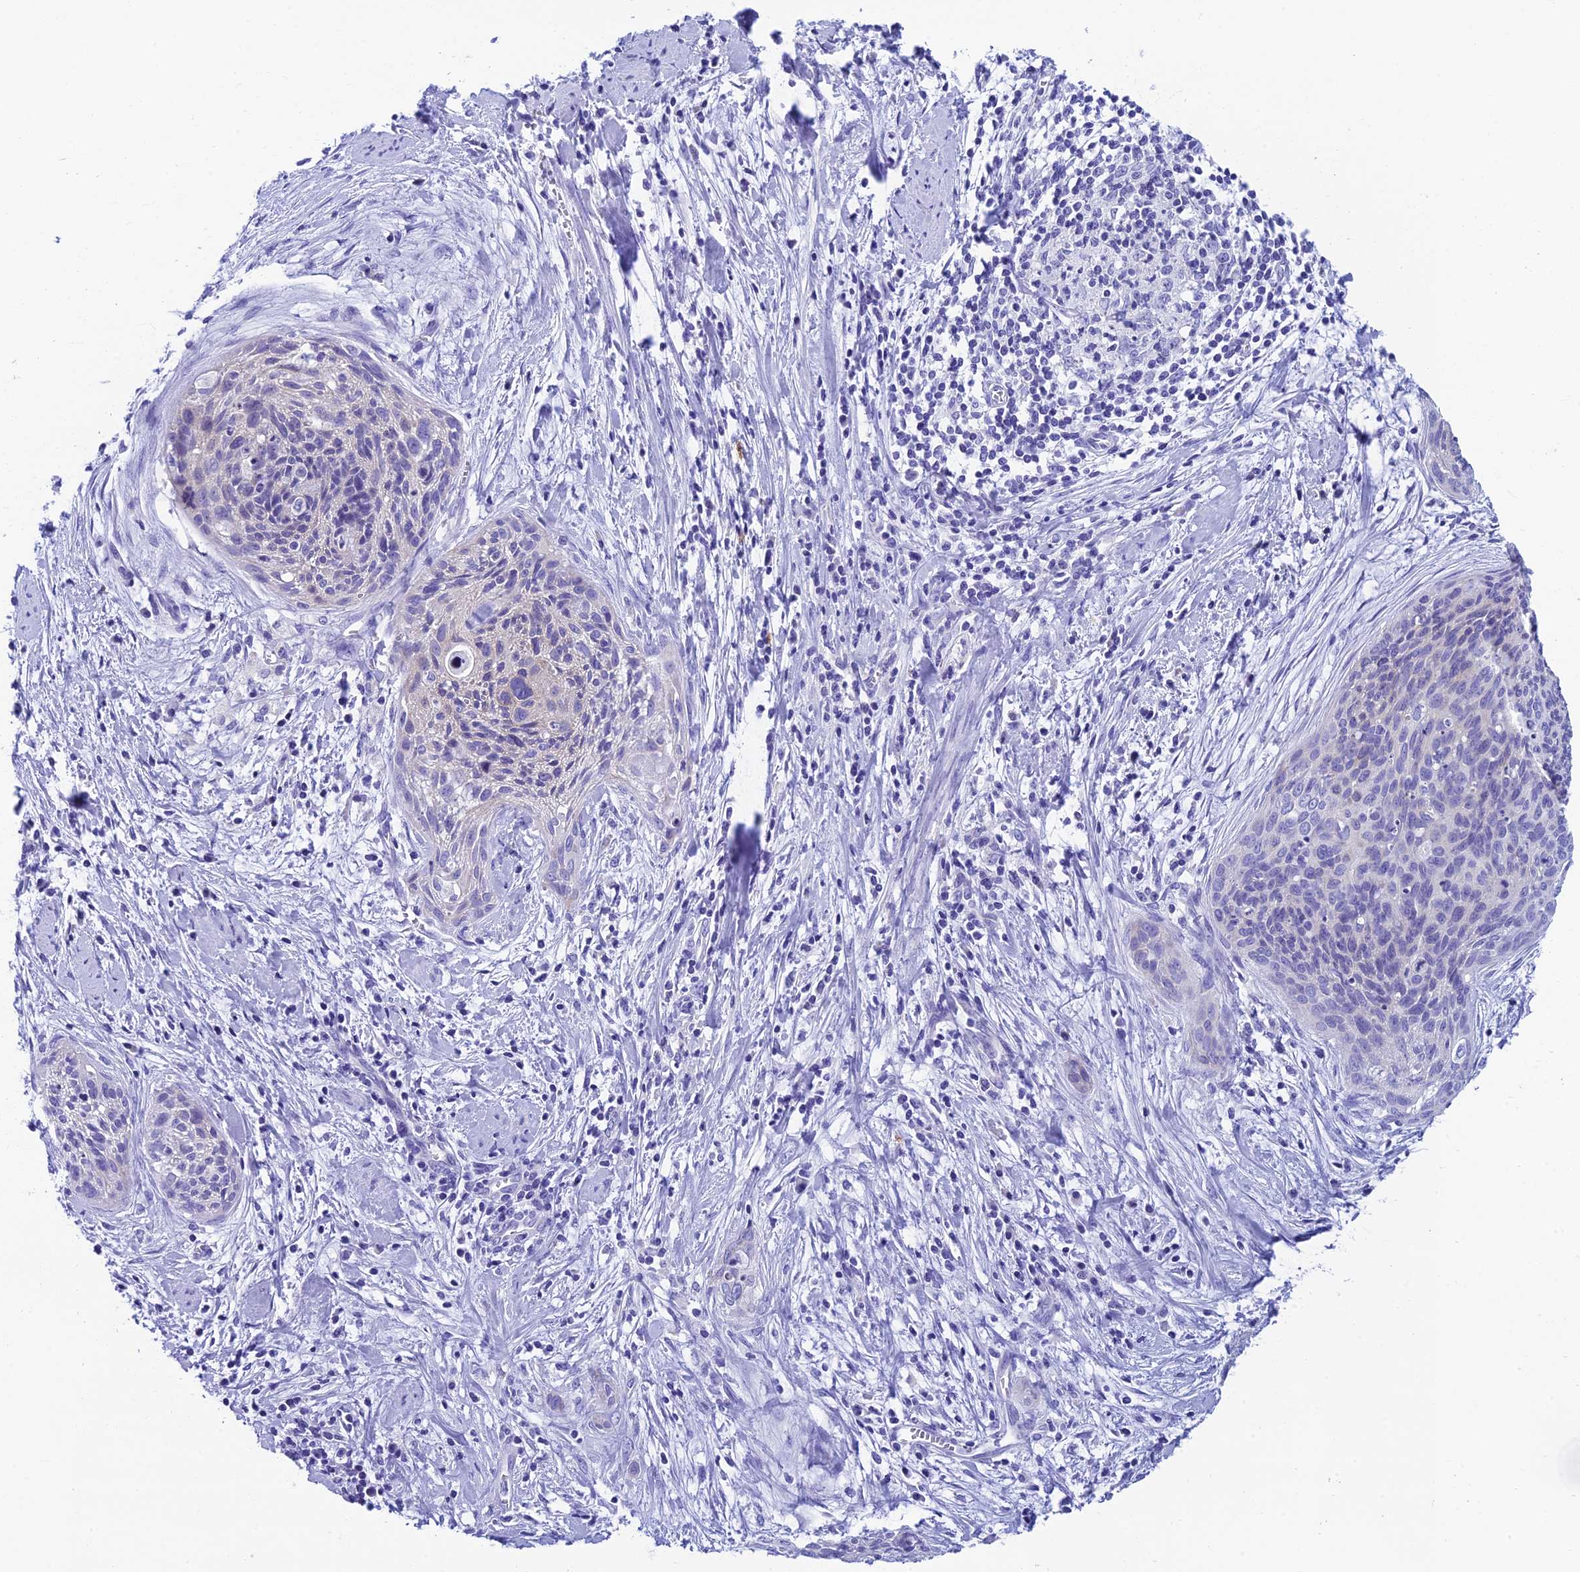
{"staining": {"intensity": "negative", "quantity": "none", "location": "none"}, "tissue": "cervical cancer", "cell_type": "Tumor cells", "image_type": "cancer", "snomed": [{"axis": "morphology", "description": "Squamous cell carcinoma, NOS"}, {"axis": "topography", "description": "Cervix"}], "caption": "This is a histopathology image of immunohistochemistry (IHC) staining of cervical cancer, which shows no expression in tumor cells.", "gene": "REEP4", "patient": {"sex": "female", "age": 55}}